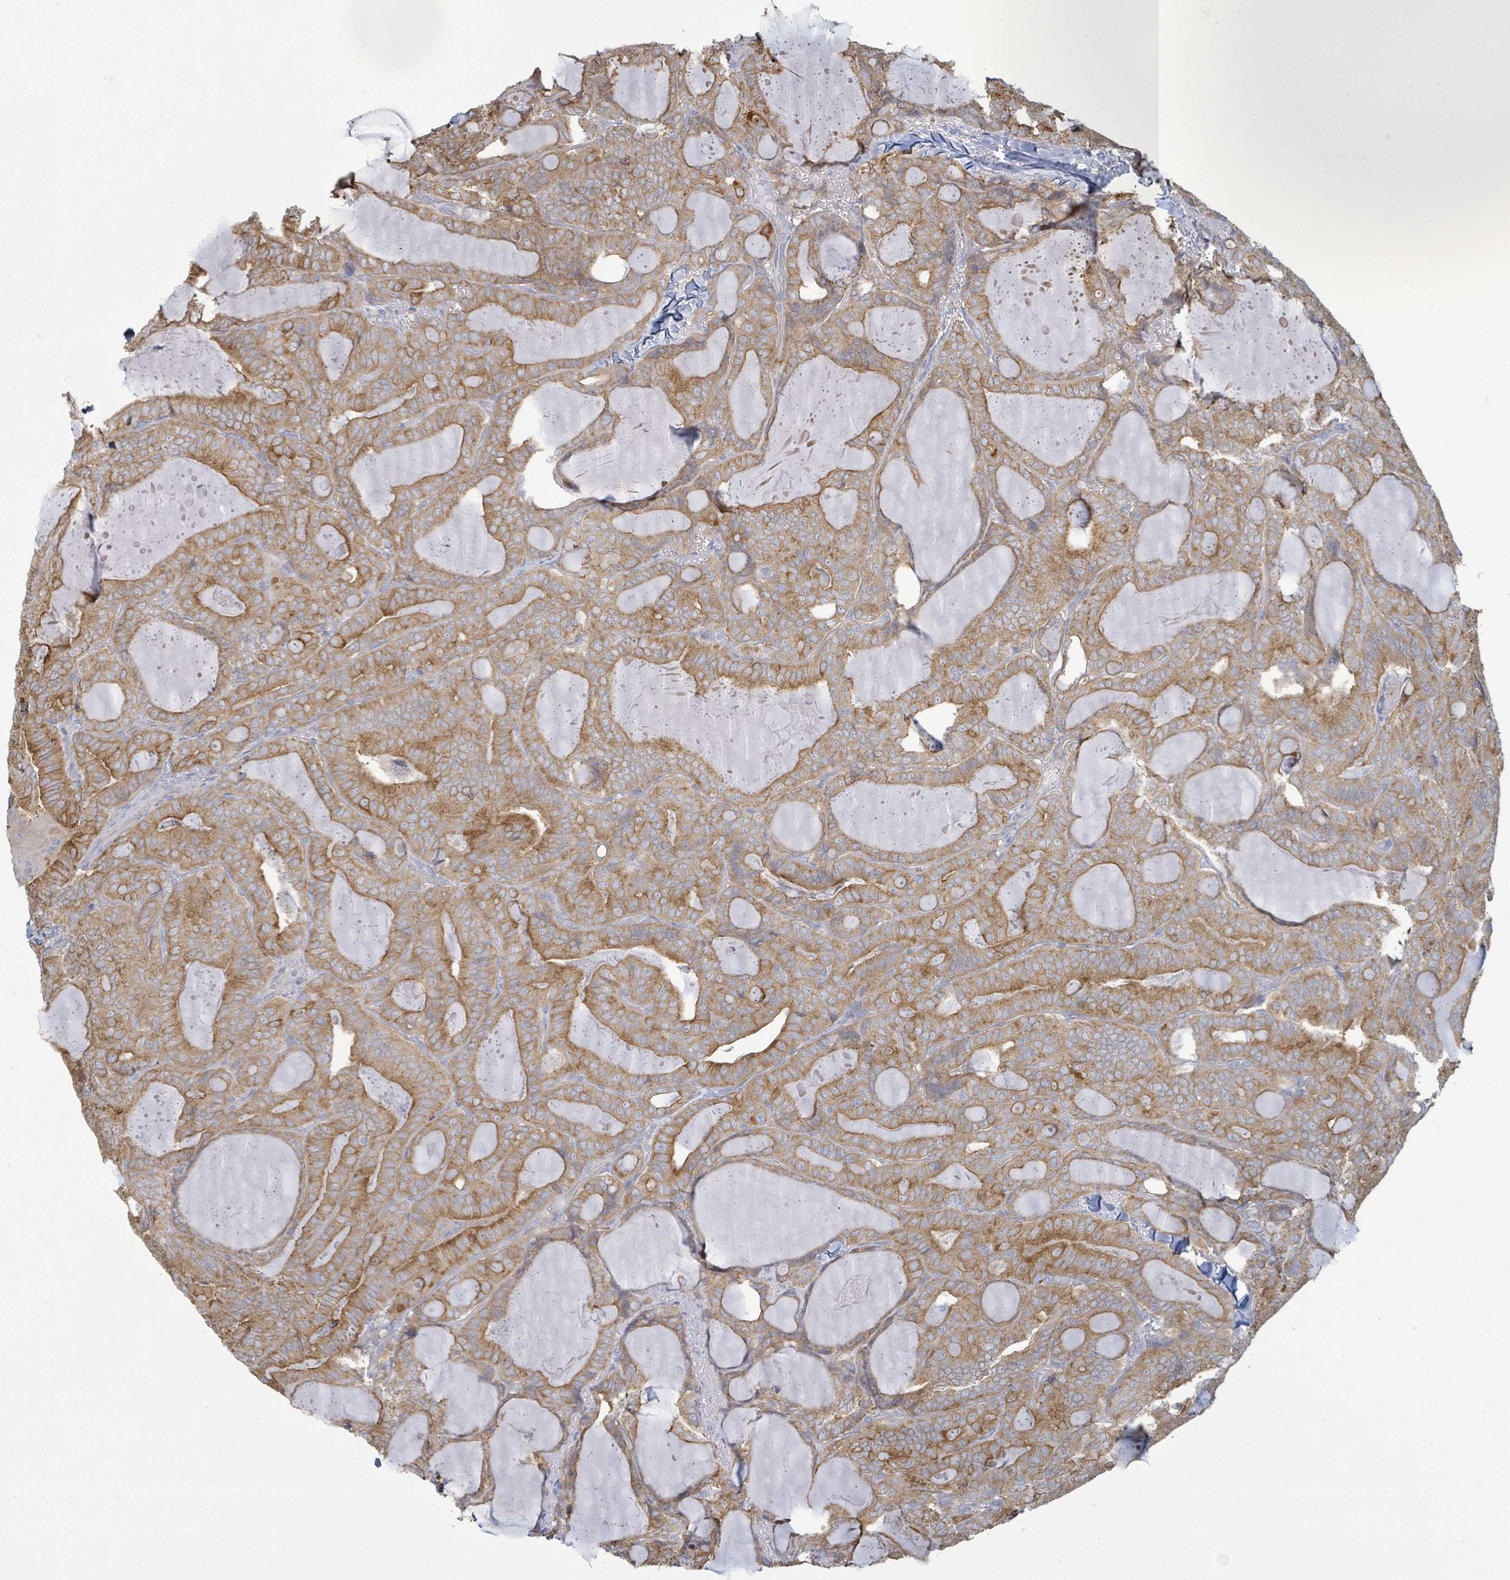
{"staining": {"intensity": "strong", "quantity": ">75%", "location": "cytoplasmic/membranous"}, "tissue": "thyroid cancer", "cell_type": "Tumor cells", "image_type": "cancer", "snomed": [{"axis": "morphology", "description": "Papillary adenocarcinoma, NOS"}, {"axis": "topography", "description": "Thyroid gland"}], "caption": "The image displays a brown stain indicating the presence of a protein in the cytoplasmic/membranous of tumor cells in thyroid cancer. Immunohistochemistry (ihc) stains the protein of interest in brown and the nuclei are stained blue.", "gene": "COL13A1", "patient": {"sex": "female", "age": 68}}